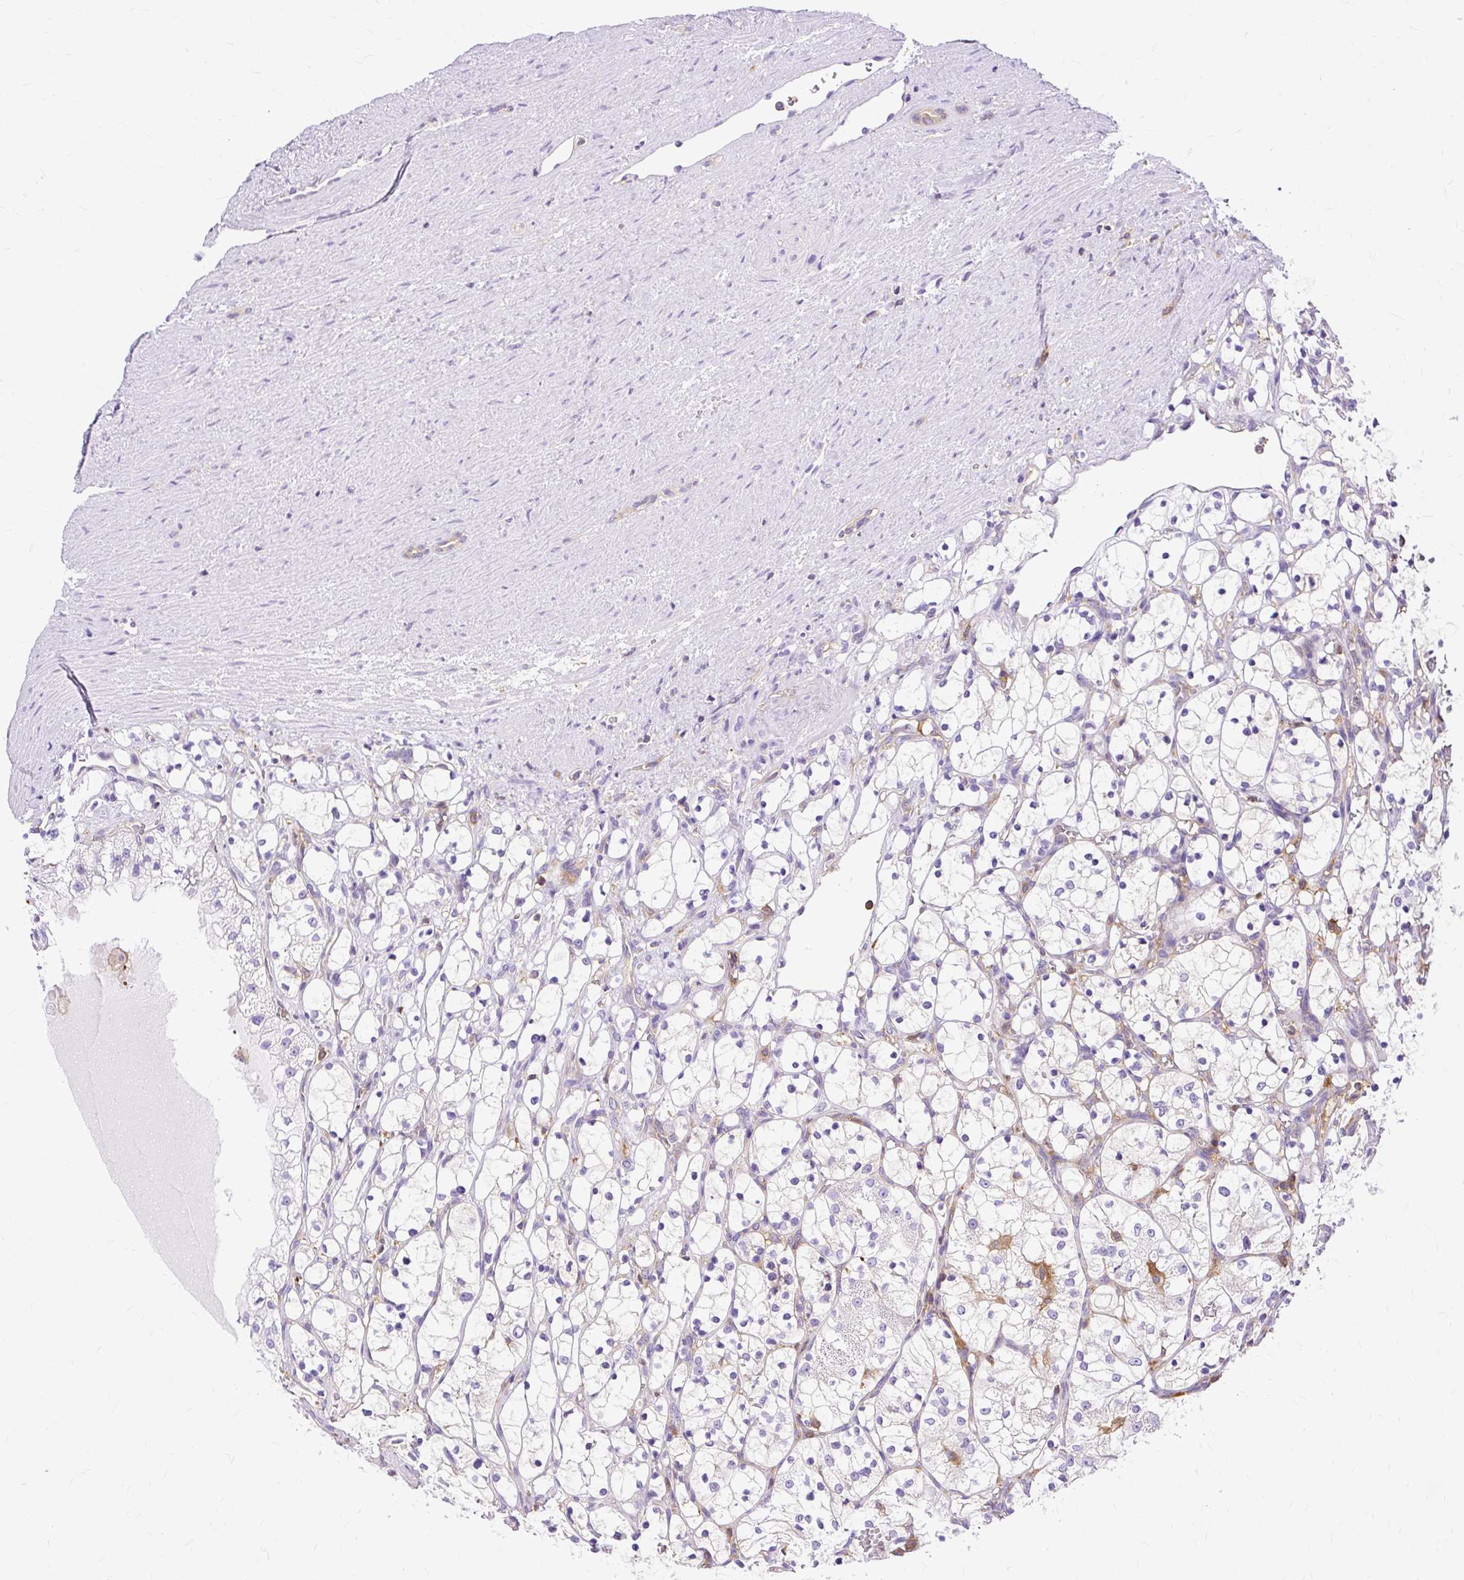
{"staining": {"intensity": "negative", "quantity": "none", "location": "none"}, "tissue": "renal cancer", "cell_type": "Tumor cells", "image_type": "cancer", "snomed": [{"axis": "morphology", "description": "Adenocarcinoma, NOS"}, {"axis": "topography", "description": "Kidney"}], "caption": "Immunohistochemistry micrograph of neoplastic tissue: human adenocarcinoma (renal) stained with DAB demonstrates no significant protein expression in tumor cells.", "gene": "TWF2", "patient": {"sex": "female", "age": 69}}